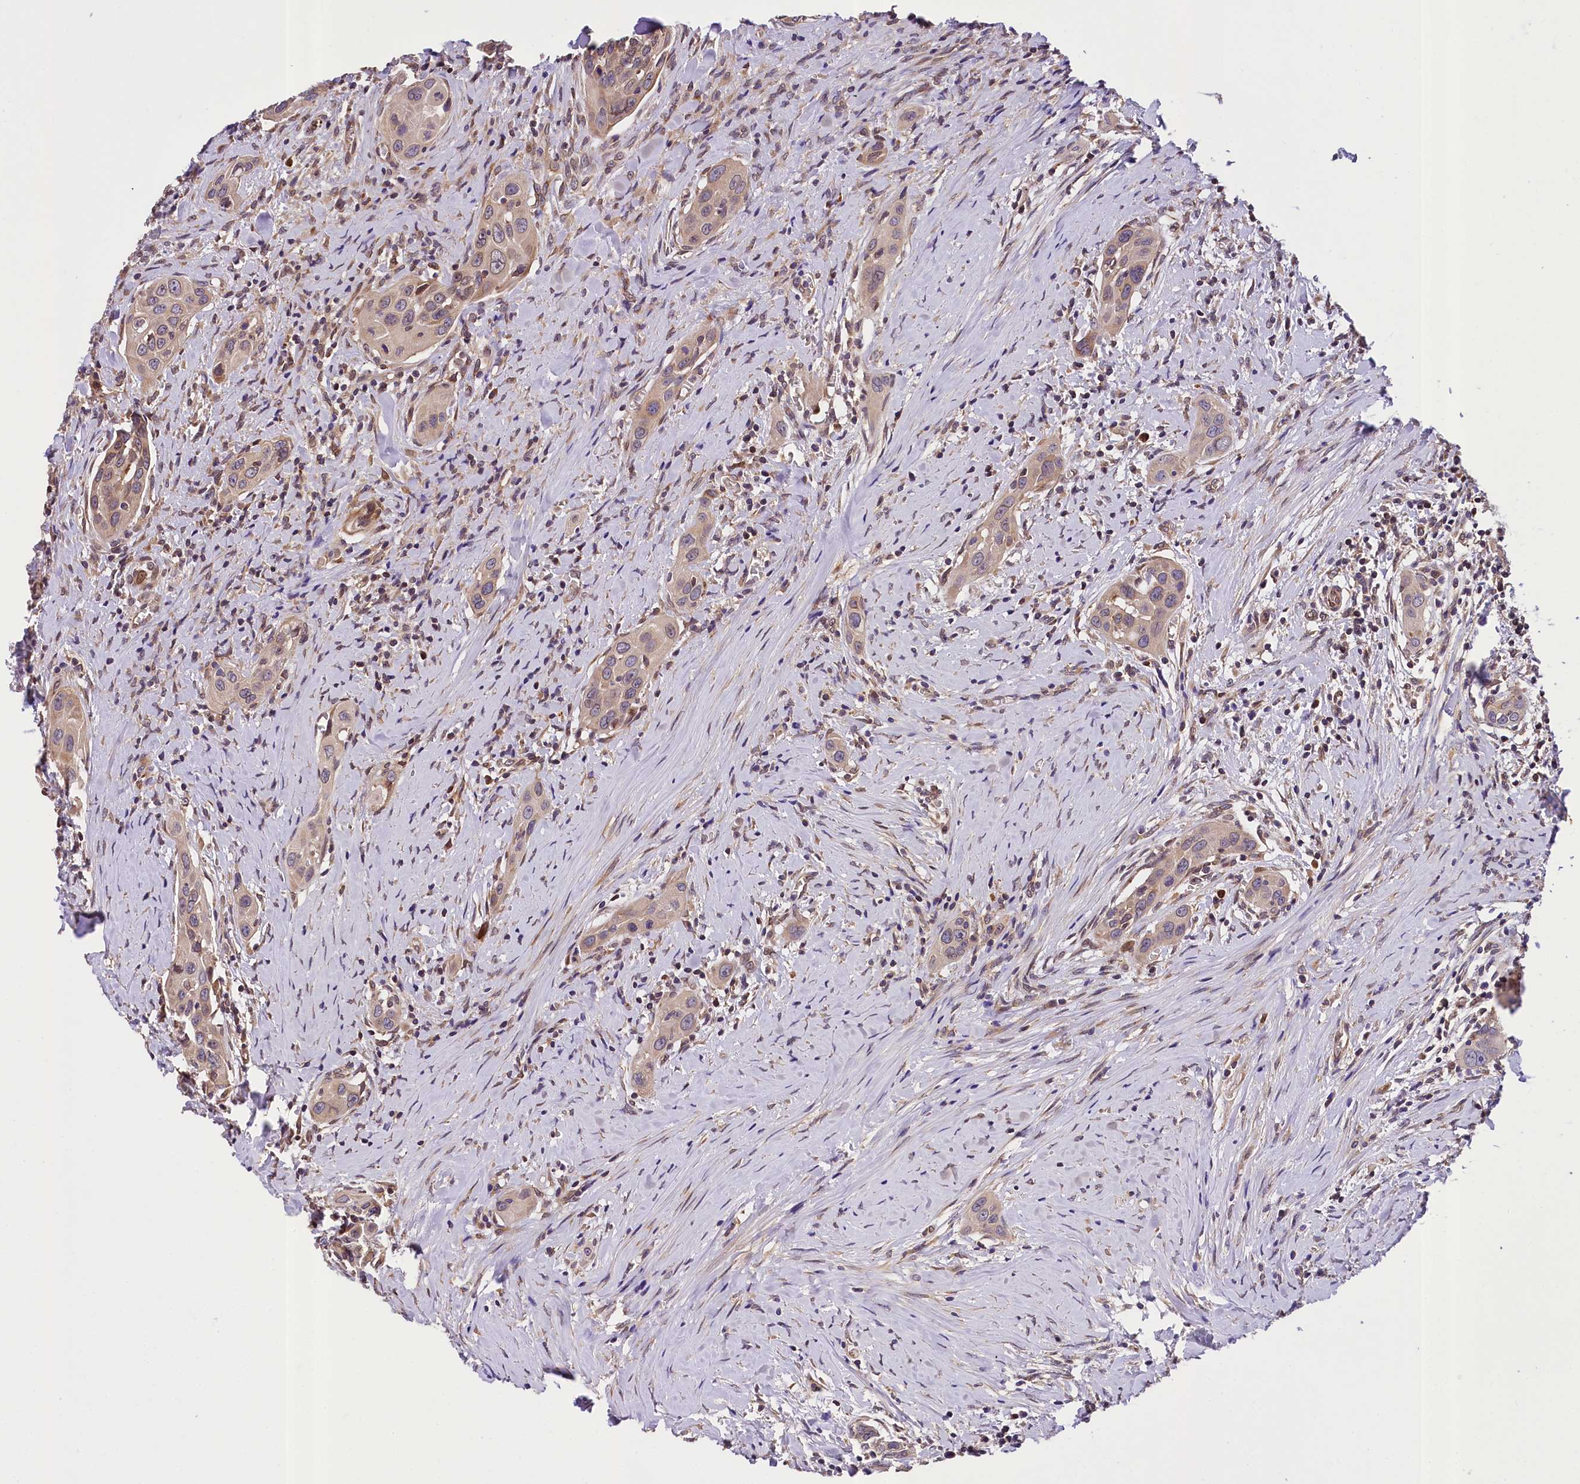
{"staining": {"intensity": "weak", "quantity": ">75%", "location": "cytoplasmic/membranous"}, "tissue": "head and neck cancer", "cell_type": "Tumor cells", "image_type": "cancer", "snomed": [{"axis": "morphology", "description": "Squamous cell carcinoma, NOS"}, {"axis": "topography", "description": "Oral tissue"}, {"axis": "topography", "description": "Head-Neck"}], "caption": "The image demonstrates a brown stain indicating the presence of a protein in the cytoplasmic/membranous of tumor cells in squamous cell carcinoma (head and neck). (DAB (3,3'-diaminobenzidine) = brown stain, brightfield microscopy at high magnification).", "gene": "SUPV3L1", "patient": {"sex": "female", "age": 50}}